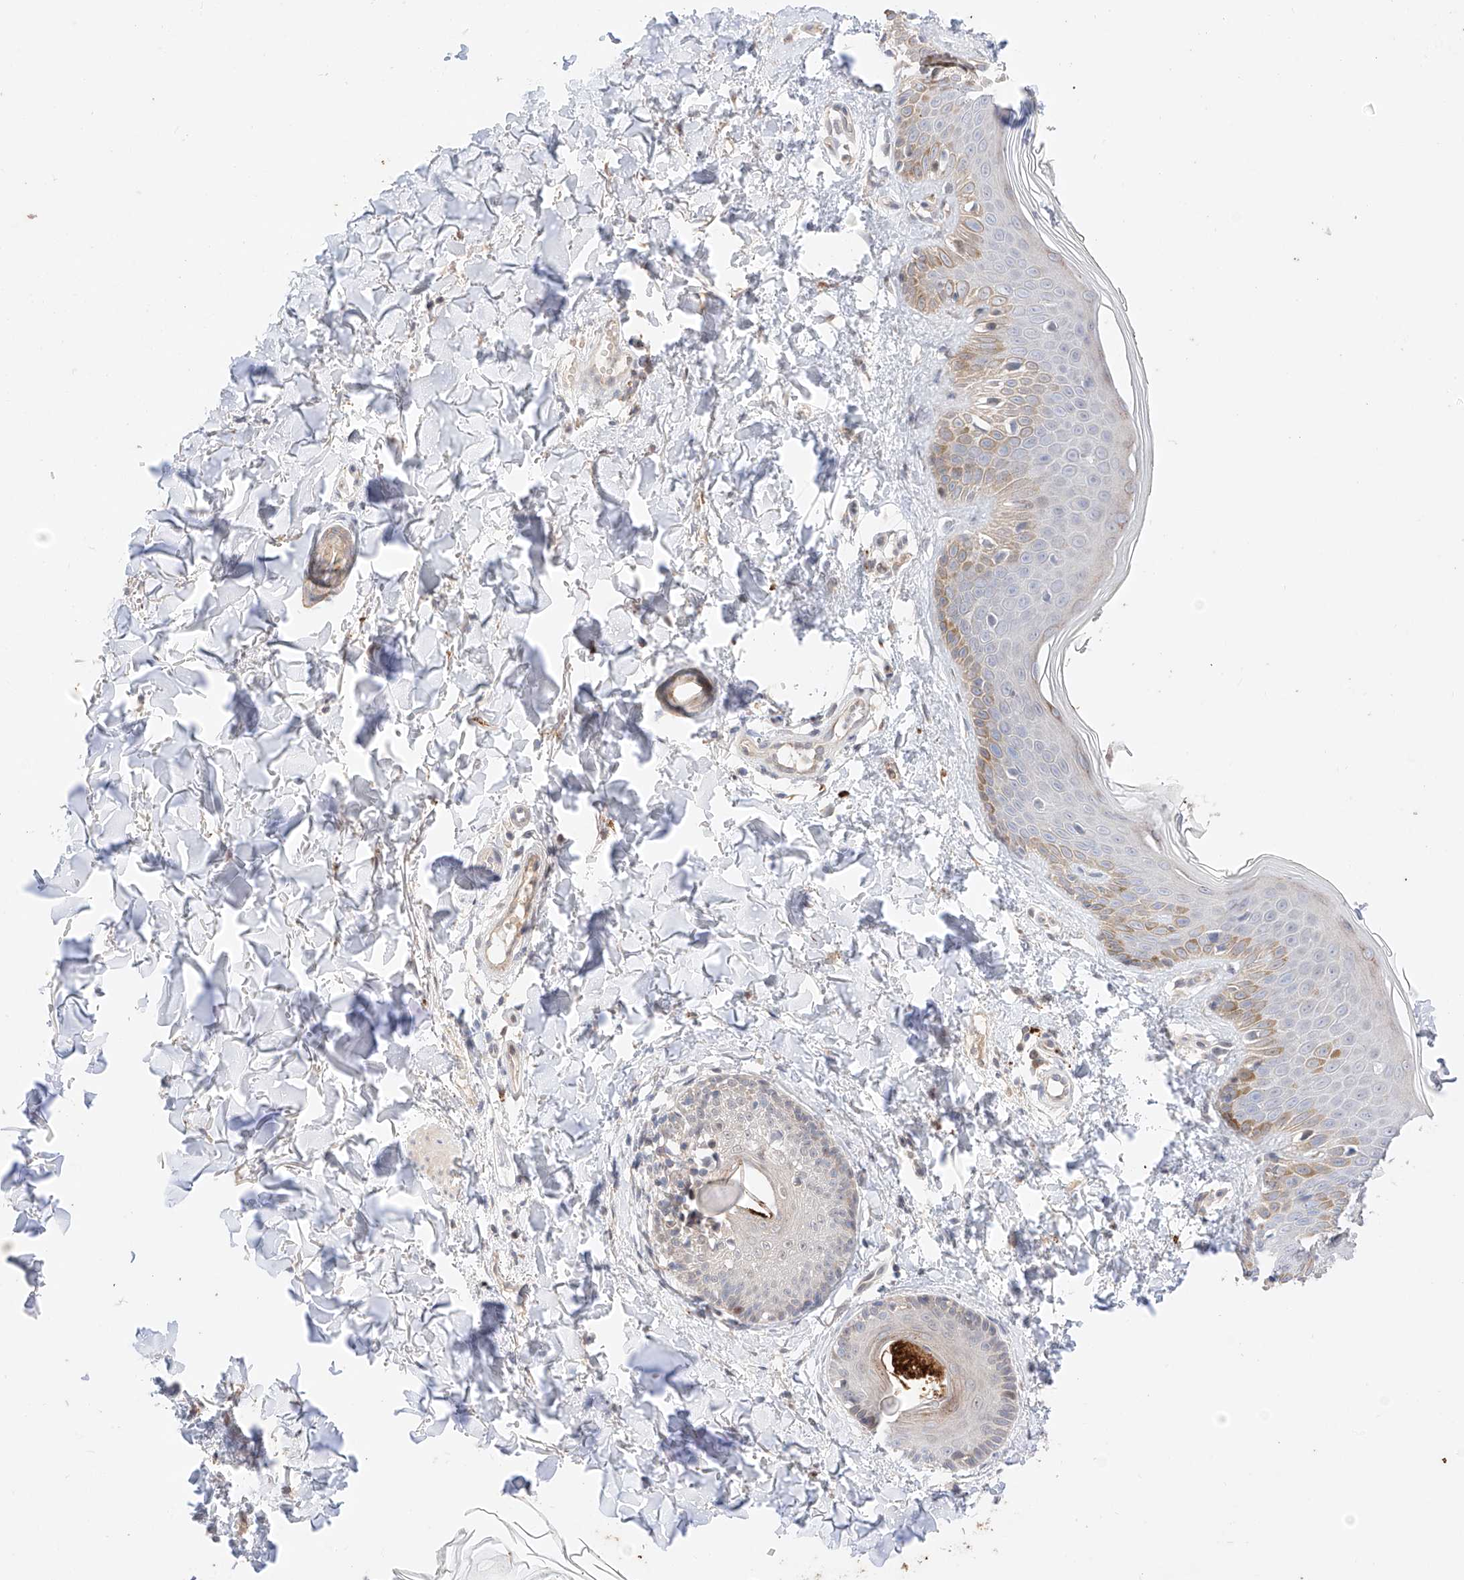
{"staining": {"intensity": "negative", "quantity": "none", "location": "none"}, "tissue": "skin", "cell_type": "Fibroblasts", "image_type": "normal", "snomed": [{"axis": "morphology", "description": "Normal tissue, NOS"}, {"axis": "topography", "description": "Skin"}], "caption": "High magnification brightfield microscopy of unremarkable skin stained with DAB (brown) and counterstained with hematoxylin (blue): fibroblasts show no significant staining. The staining was performed using DAB (3,3'-diaminobenzidine) to visualize the protein expression in brown, while the nuclei were stained in blue with hematoxylin (Magnification: 20x).", "gene": "GCNT1", "patient": {"sex": "male", "age": 37}}